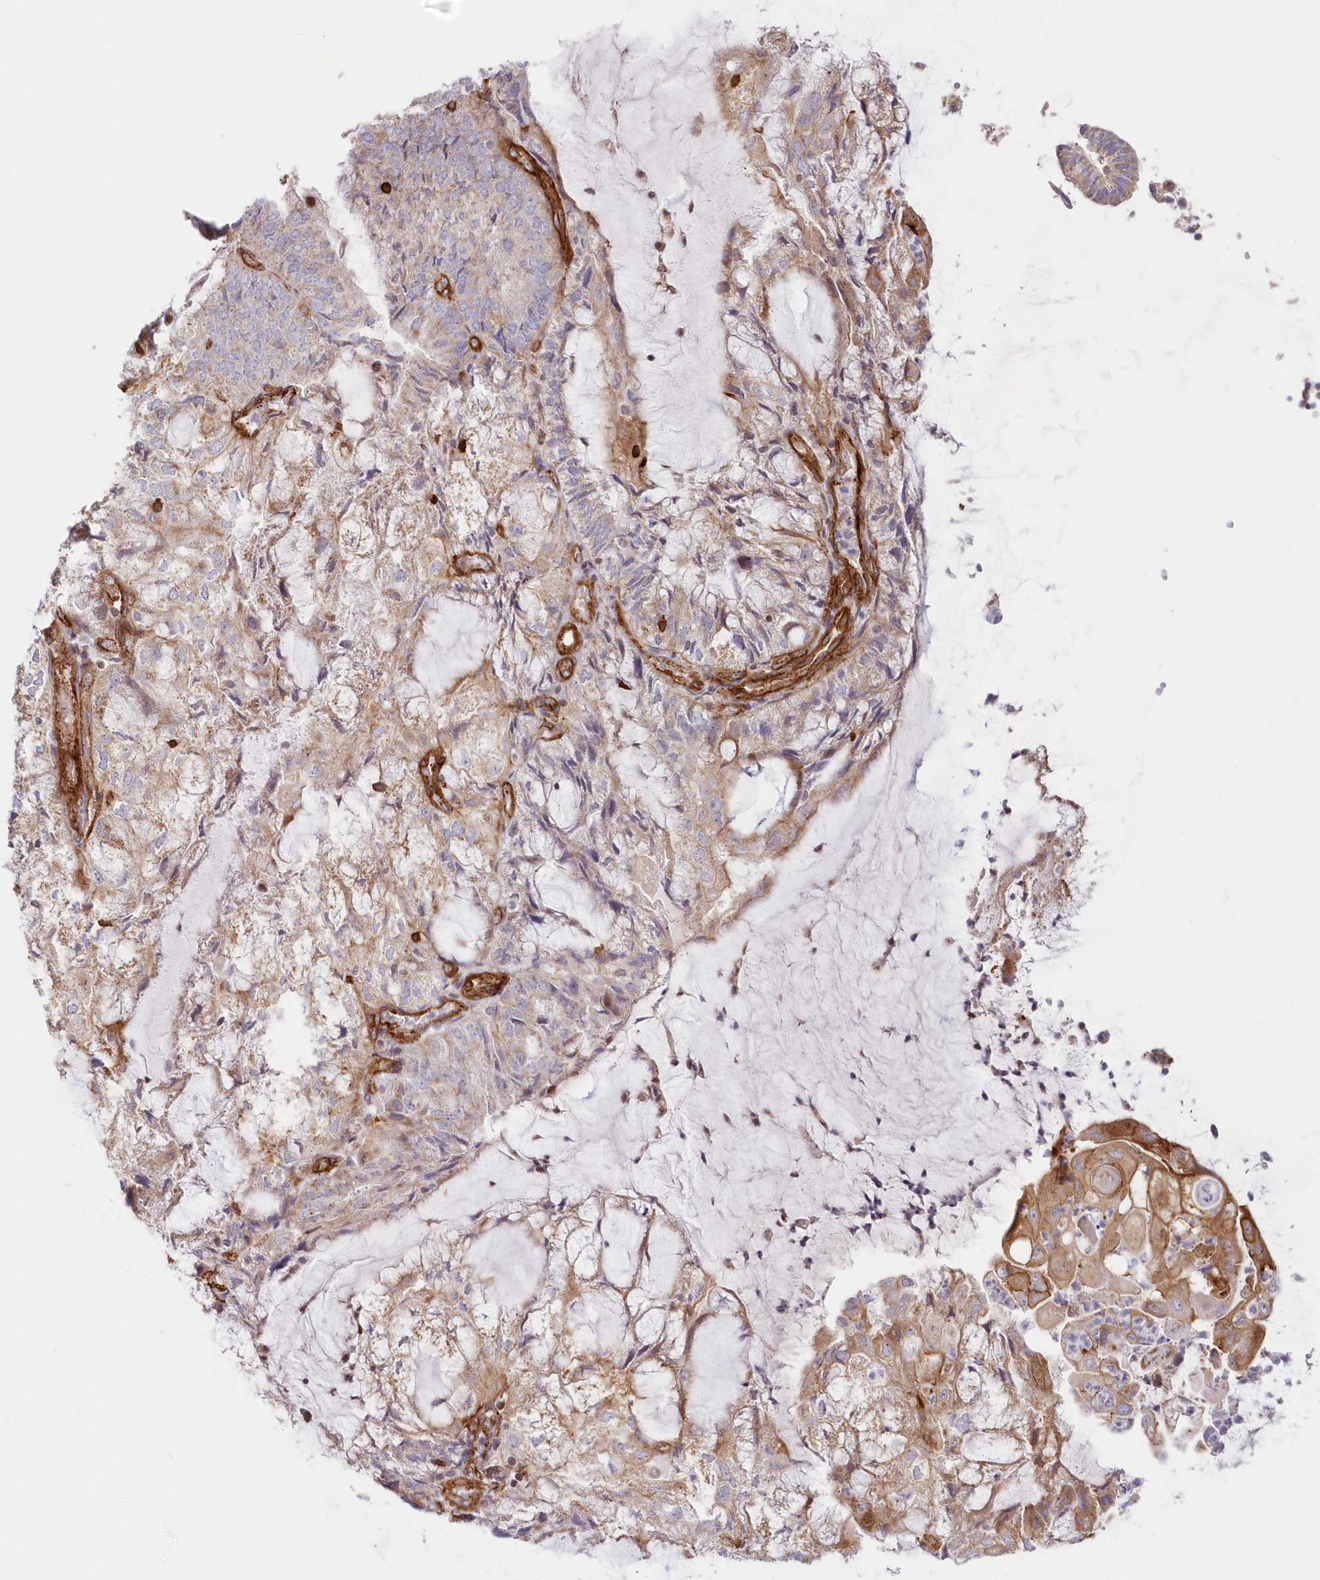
{"staining": {"intensity": "weak", "quantity": ">75%", "location": "cytoplasmic/membranous"}, "tissue": "endometrial cancer", "cell_type": "Tumor cells", "image_type": "cancer", "snomed": [{"axis": "morphology", "description": "Adenocarcinoma, NOS"}, {"axis": "topography", "description": "Endometrium"}], "caption": "This micrograph reveals IHC staining of endometrial adenocarcinoma, with low weak cytoplasmic/membranous expression in about >75% of tumor cells.", "gene": "AFAP1L2", "patient": {"sex": "female", "age": 81}}